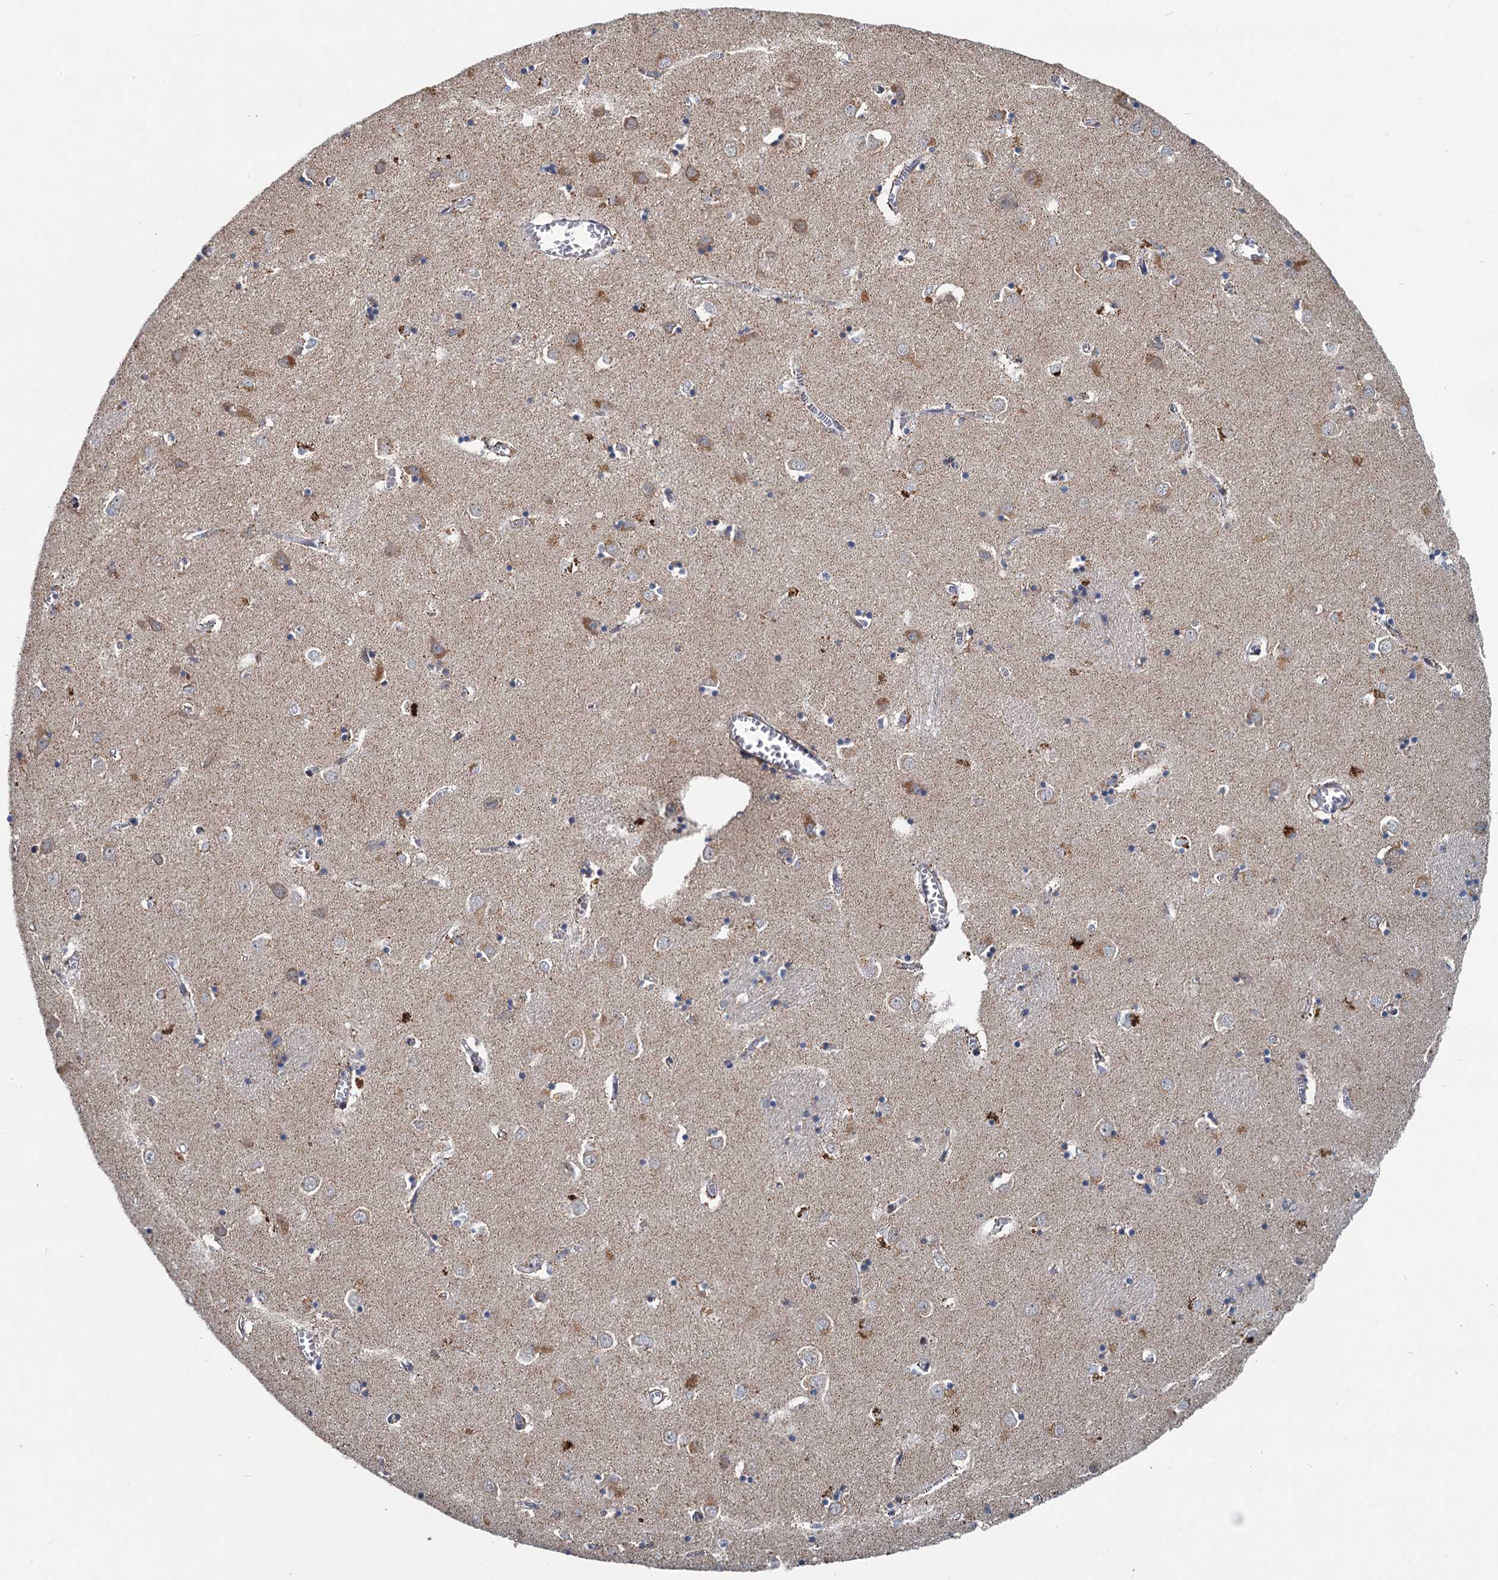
{"staining": {"intensity": "negative", "quantity": "none", "location": "none"}, "tissue": "caudate", "cell_type": "Glial cells", "image_type": "normal", "snomed": [{"axis": "morphology", "description": "Normal tissue, NOS"}, {"axis": "topography", "description": "Lateral ventricle wall"}], "caption": "Immunohistochemistry image of unremarkable human caudate stained for a protein (brown), which exhibits no staining in glial cells. (Brightfield microscopy of DAB immunohistochemistry (IHC) at high magnification).", "gene": "RITA1", "patient": {"sex": "male", "age": 70}}